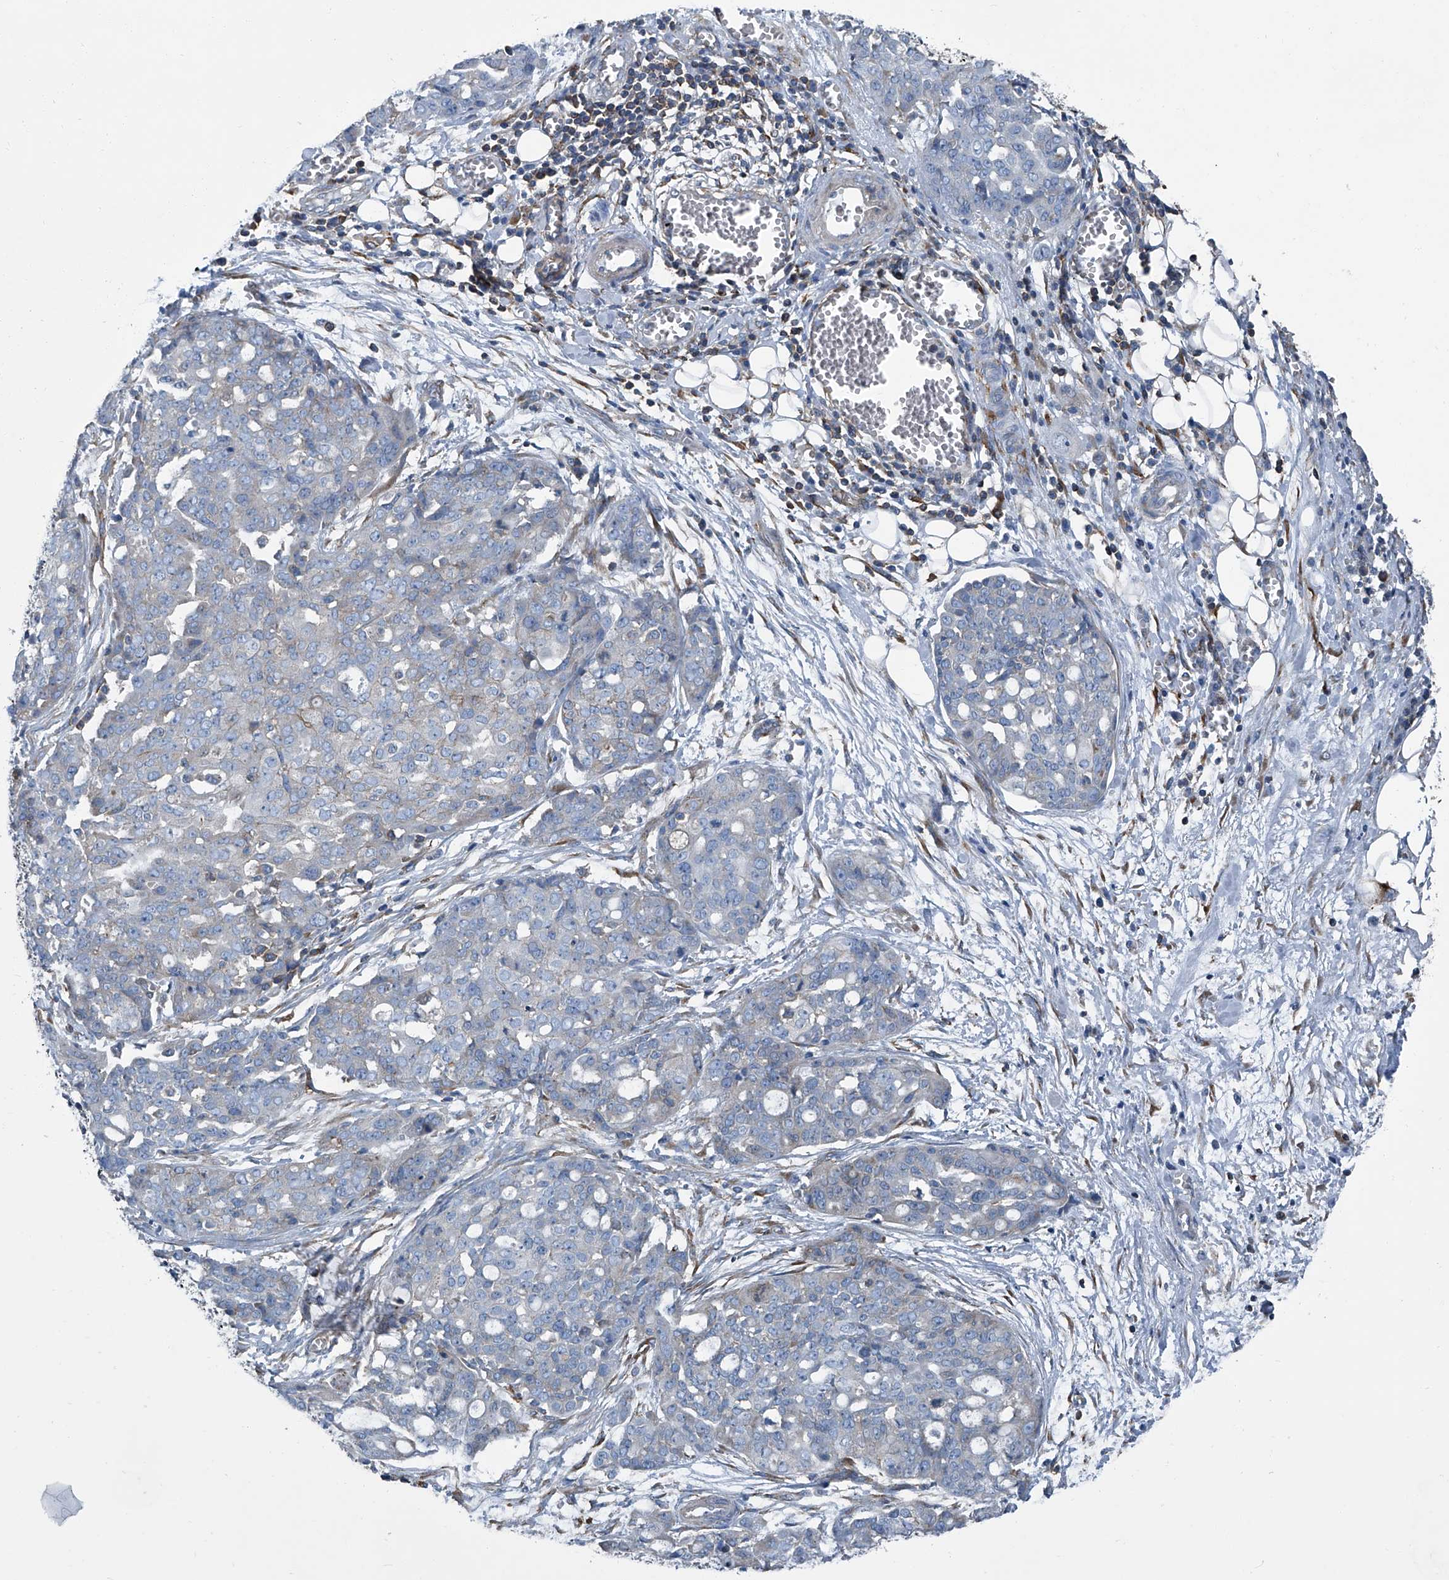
{"staining": {"intensity": "negative", "quantity": "none", "location": "none"}, "tissue": "ovarian cancer", "cell_type": "Tumor cells", "image_type": "cancer", "snomed": [{"axis": "morphology", "description": "Cystadenocarcinoma, serous, NOS"}, {"axis": "topography", "description": "Soft tissue"}, {"axis": "topography", "description": "Ovary"}], "caption": "Tumor cells are negative for brown protein staining in ovarian cancer (serous cystadenocarcinoma).", "gene": "SEPTIN7", "patient": {"sex": "female", "age": 57}}